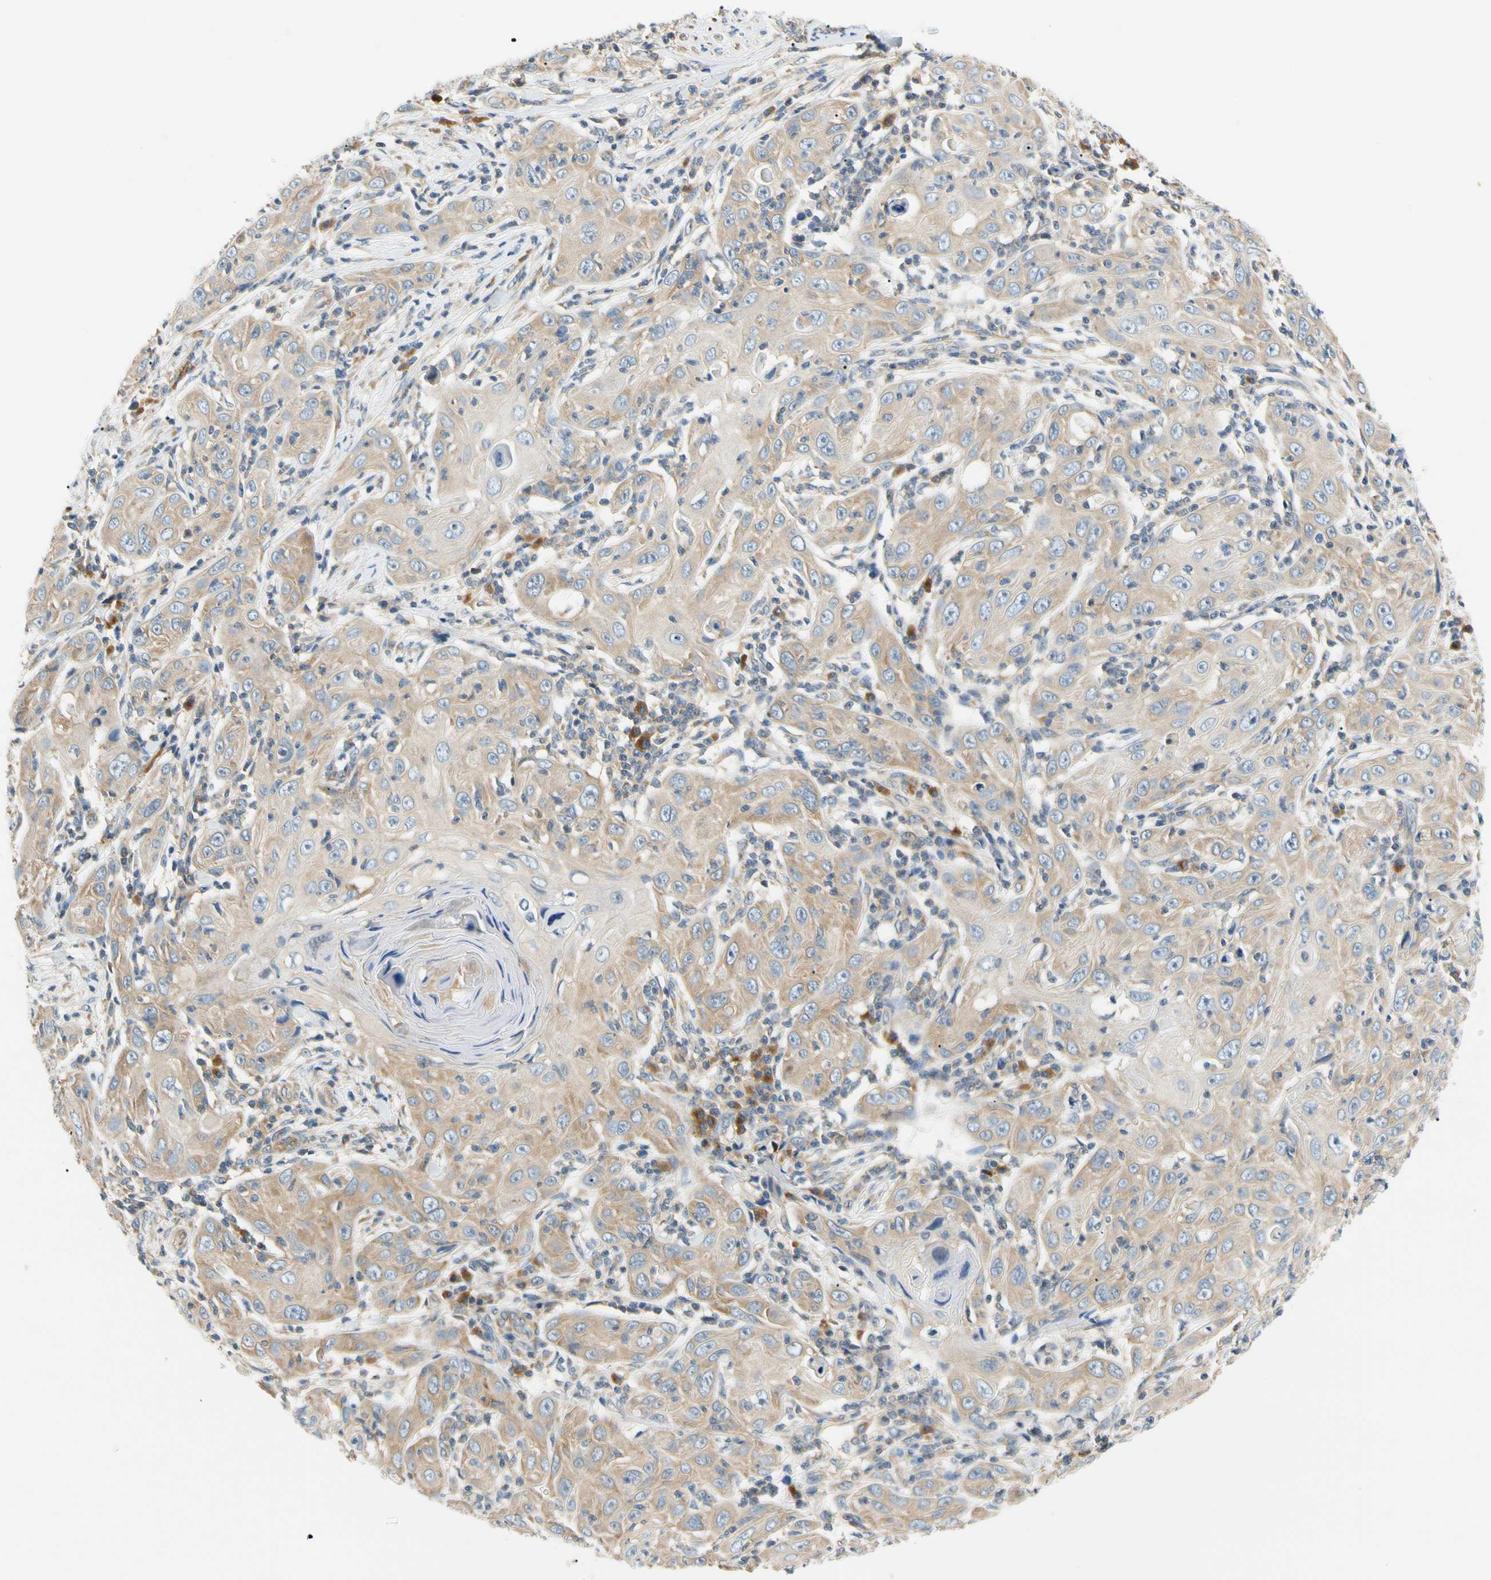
{"staining": {"intensity": "weak", "quantity": ">75%", "location": "cytoplasmic/membranous"}, "tissue": "skin cancer", "cell_type": "Tumor cells", "image_type": "cancer", "snomed": [{"axis": "morphology", "description": "Squamous cell carcinoma, NOS"}, {"axis": "topography", "description": "Skin"}], "caption": "Approximately >75% of tumor cells in skin cancer (squamous cell carcinoma) reveal weak cytoplasmic/membranous protein expression as visualized by brown immunohistochemical staining.", "gene": "LRRC47", "patient": {"sex": "female", "age": 88}}